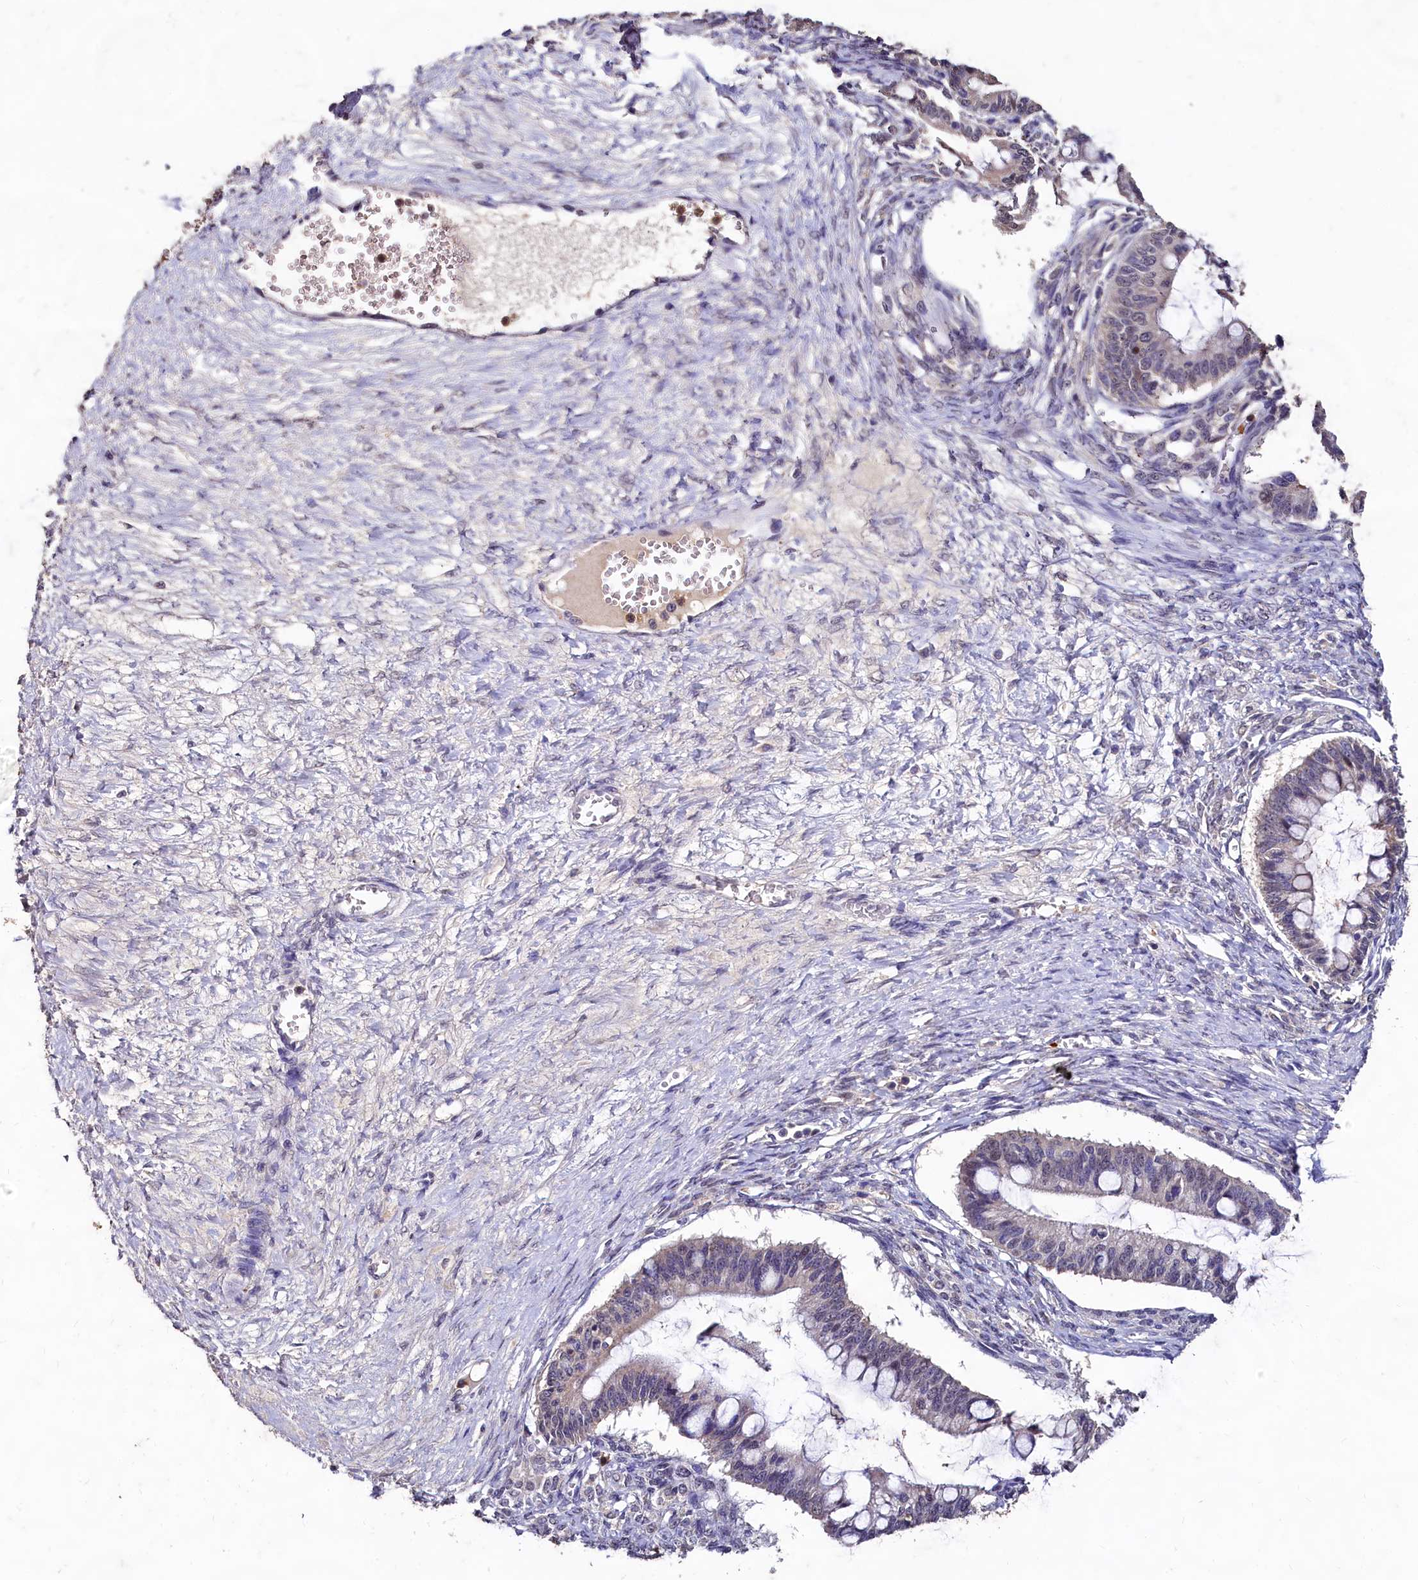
{"staining": {"intensity": "negative", "quantity": "none", "location": "none"}, "tissue": "ovarian cancer", "cell_type": "Tumor cells", "image_type": "cancer", "snomed": [{"axis": "morphology", "description": "Cystadenocarcinoma, mucinous, NOS"}, {"axis": "topography", "description": "Ovary"}], "caption": "An immunohistochemistry histopathology image of ovarian cancer (mucinous cystadenocarcinoma) is shown. There is no staining in tumor cells of ovarian cancer (mucinous cystadenocarcinoma).", "gene": "CSTPP1", "patient": {"sex": "female", "age": 73}}